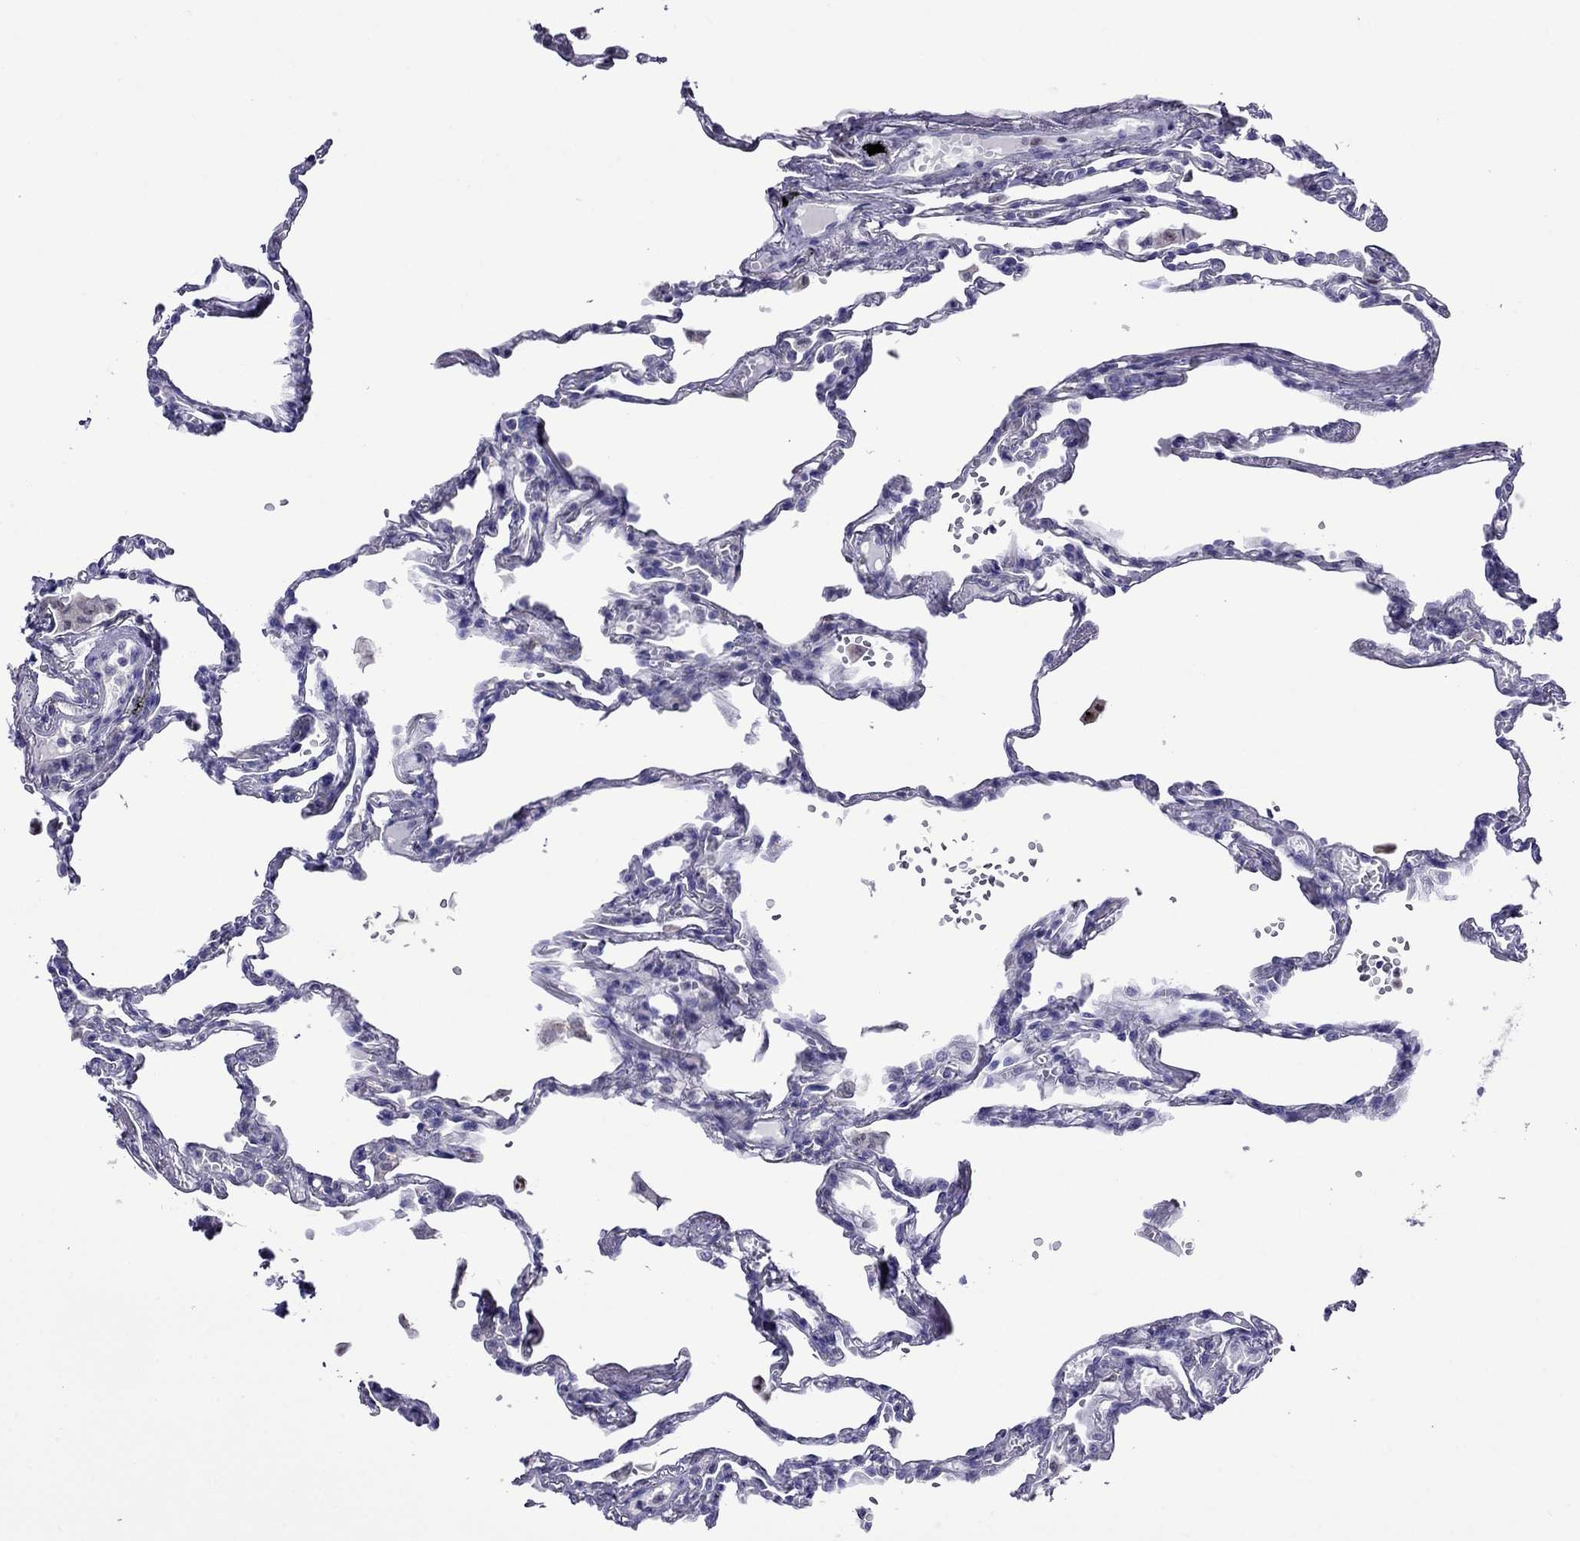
{"staining": {"intensity": "negative", "quantity": "none", "location": "none"}, "tissue": "lung", "cell_type": "Alveolar cells", "image_type": "normal", "snomed": [{"axis": "morphology", "description": "Normal tissue, NOS"}, {"axis": "topography", "description": "Lung"}], "caption": "Human lung stained for a protein using IHC demonstrates no staining in alveolar cells.", "gene": "MPZ", "patient": {"sex": "male", "age": 78}}